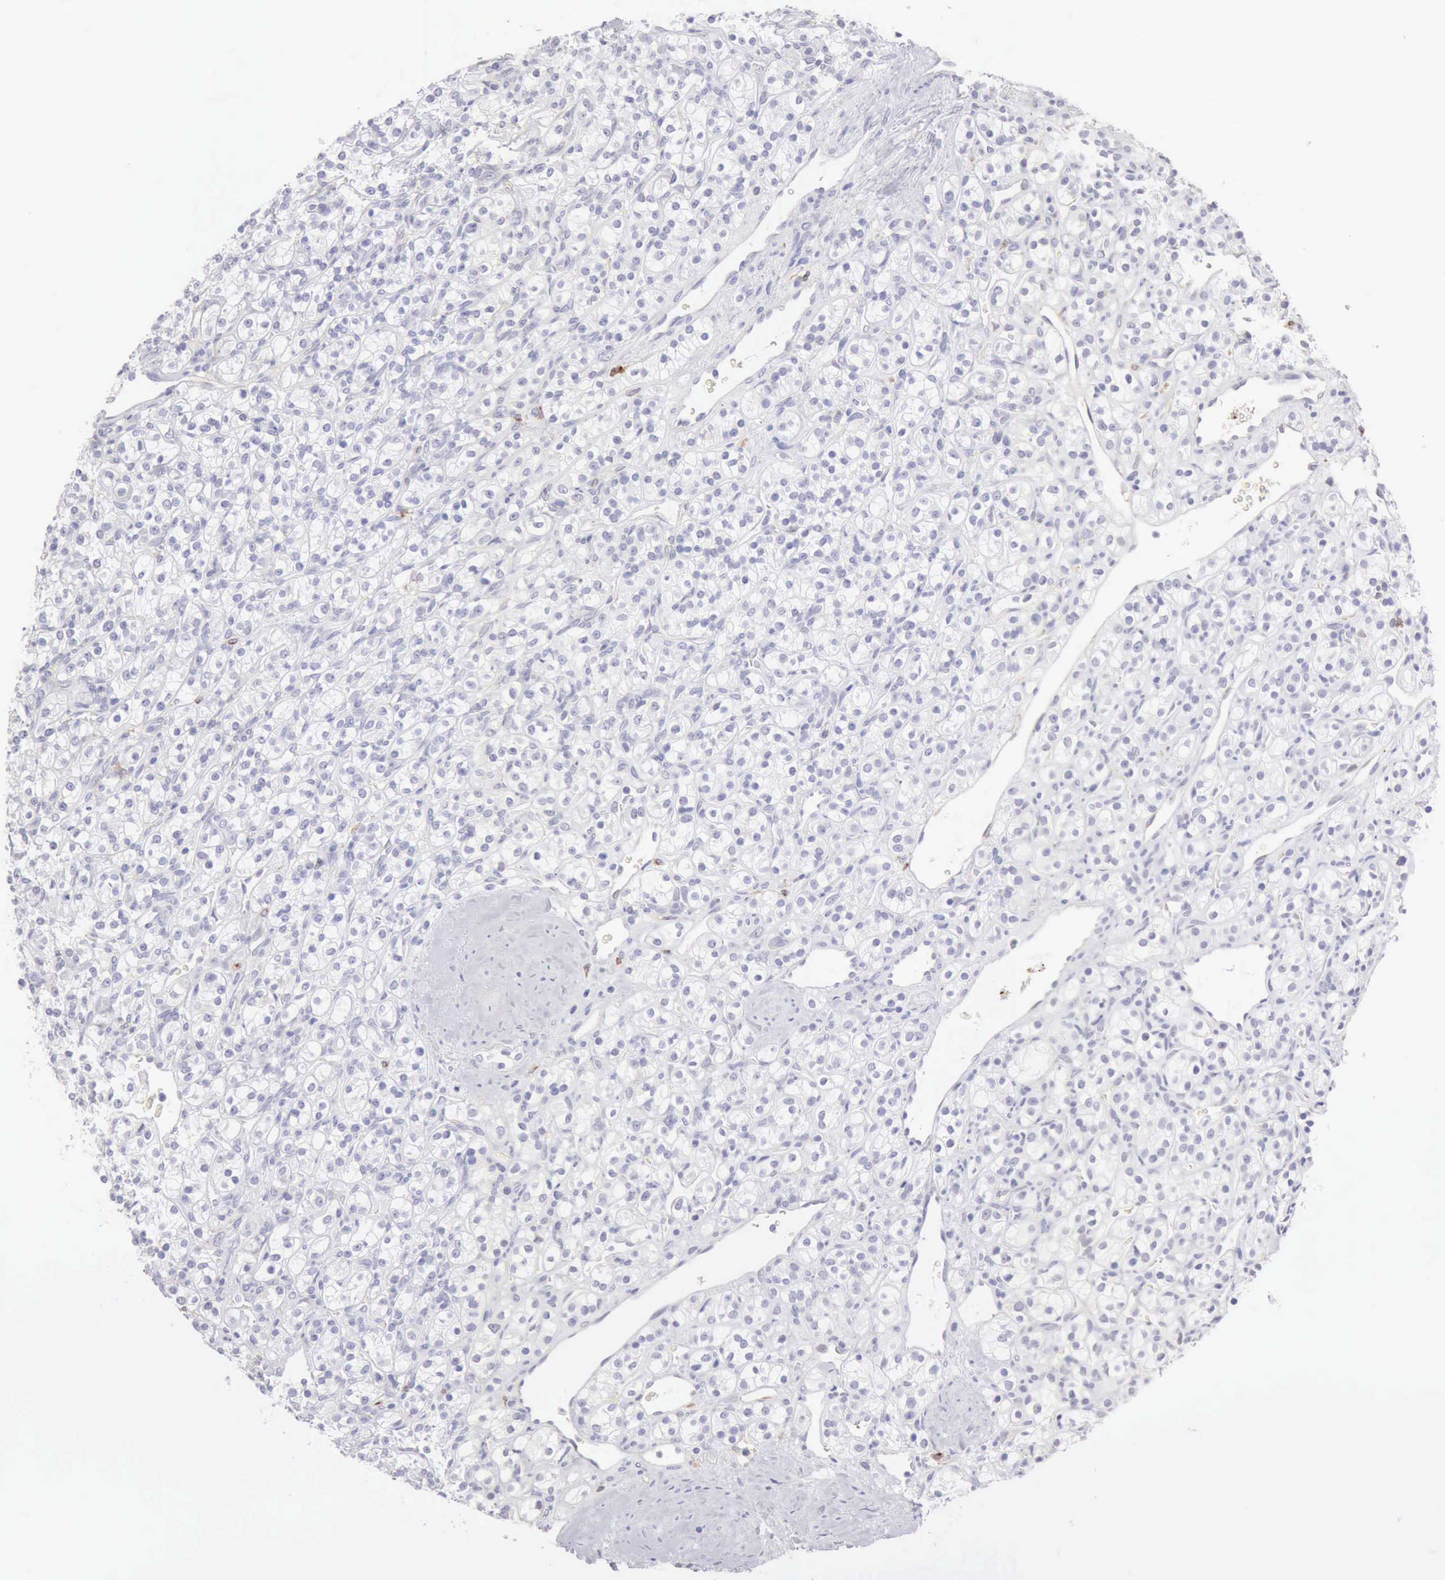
{"staining": {"intensity": "negative", "quantity": "none", "location": "none"}, "tissue": "renal cancer", "cell_type": "Tumor cells", "image_type": "cancer", "snomed": [{"axis": "morphology", "description": "Adenocarcinoma, NOS"}, {"axis": "topography", "description": "Kidney"}], "caption": "Tumor cells show no significant protein staining in adenocarcinoma (renal).", "gene": "RNASE1", "patient": {"sex": "male", "age": 77}}